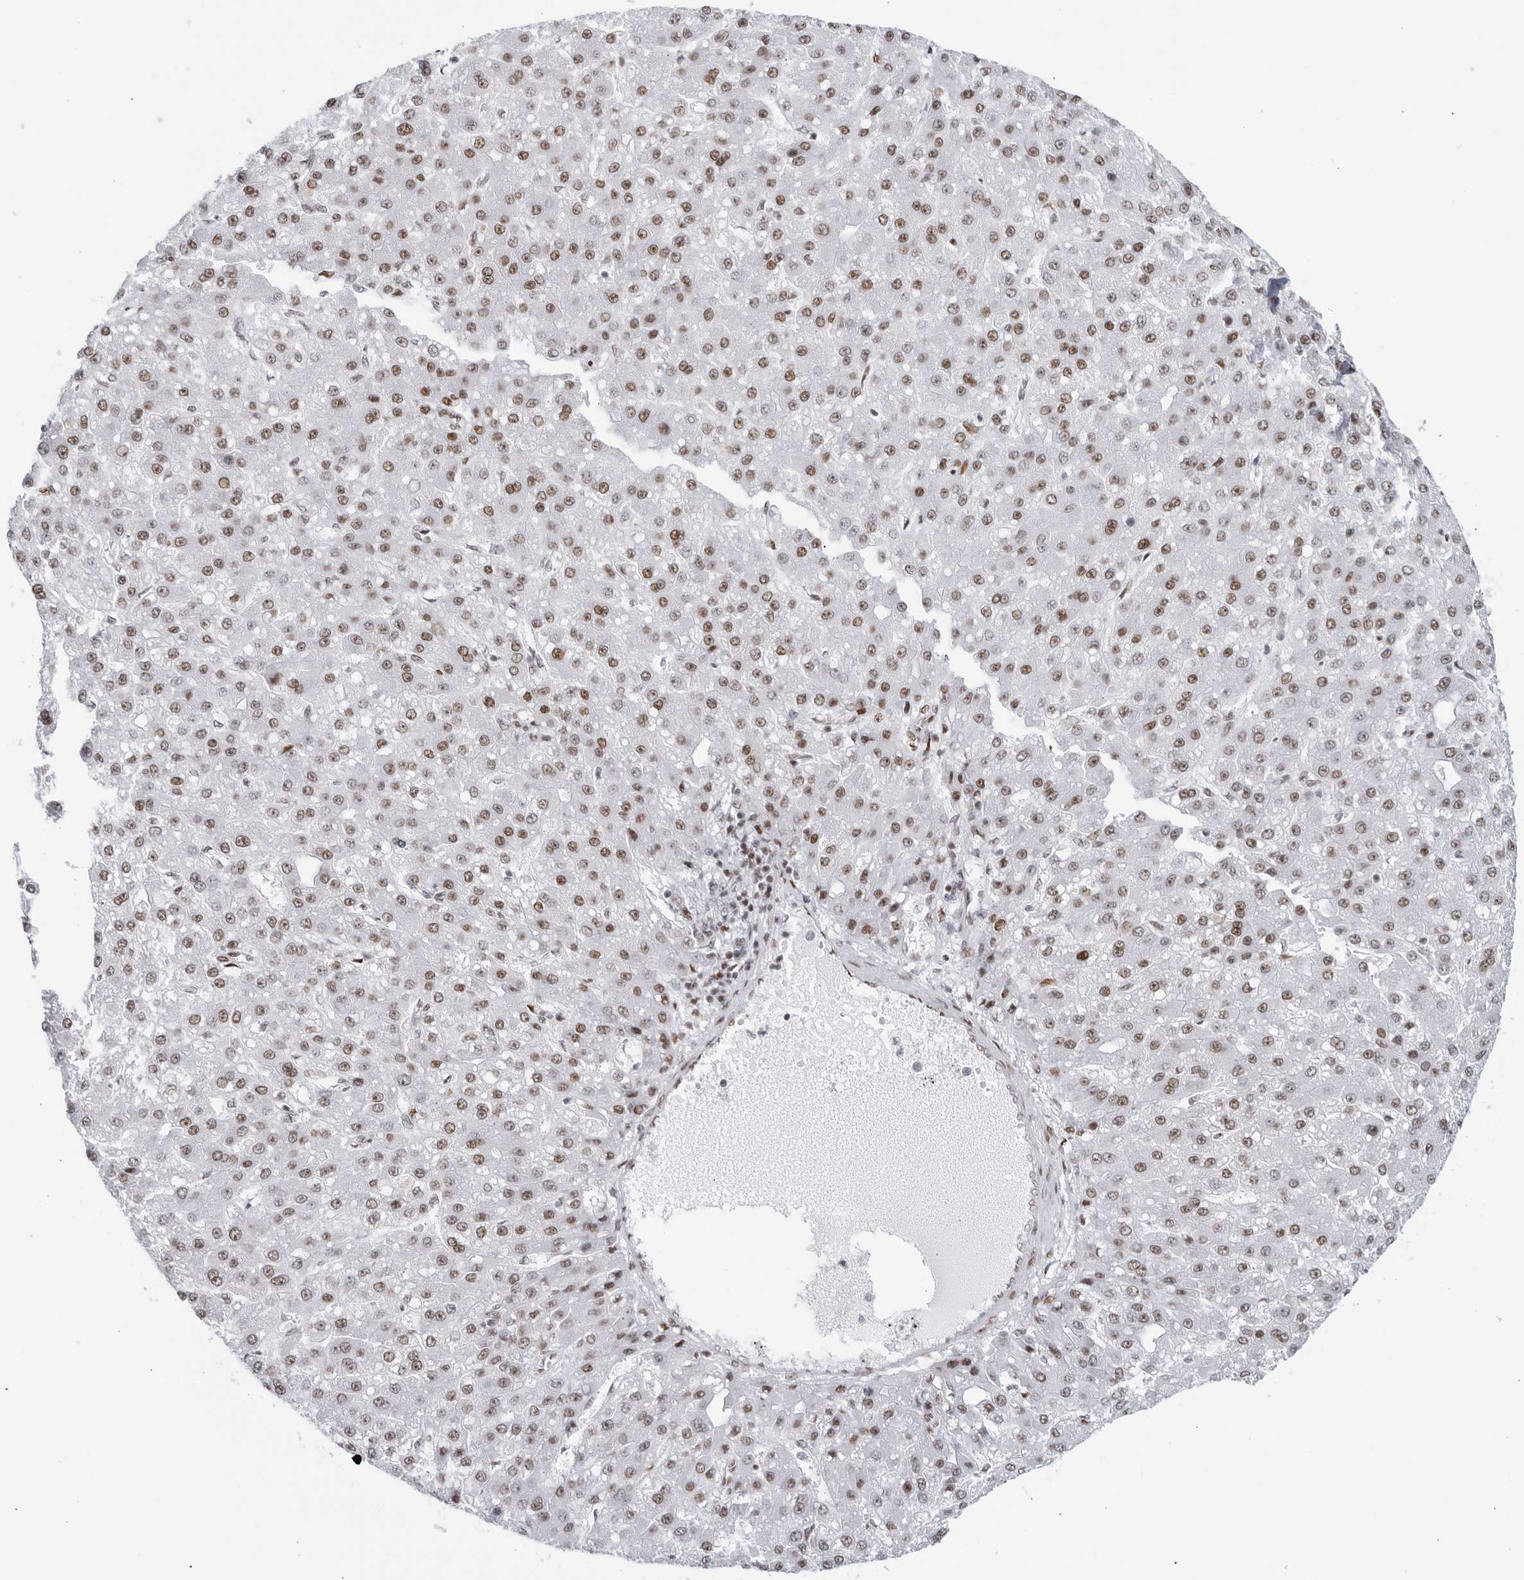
{"staining": {"intensity": "moderate", "quantity": ">75%", "location": "nuclear"}, "tissue": "liver cancer", "cell_type": "Tumor cells", "image_type": "cancer", "snomed": [{"axis": "morphology", "description": "Carcinoma, Hepatocellular, NOS"}, {"axis": "topography", "description": "Liver"}], "caption": "A brown stain highlights moderate nuclear positivity of a protein in liver cancer tumor cells.", "gene": "HP1BP3", "patient": {"sex": "male", "age": 67}}